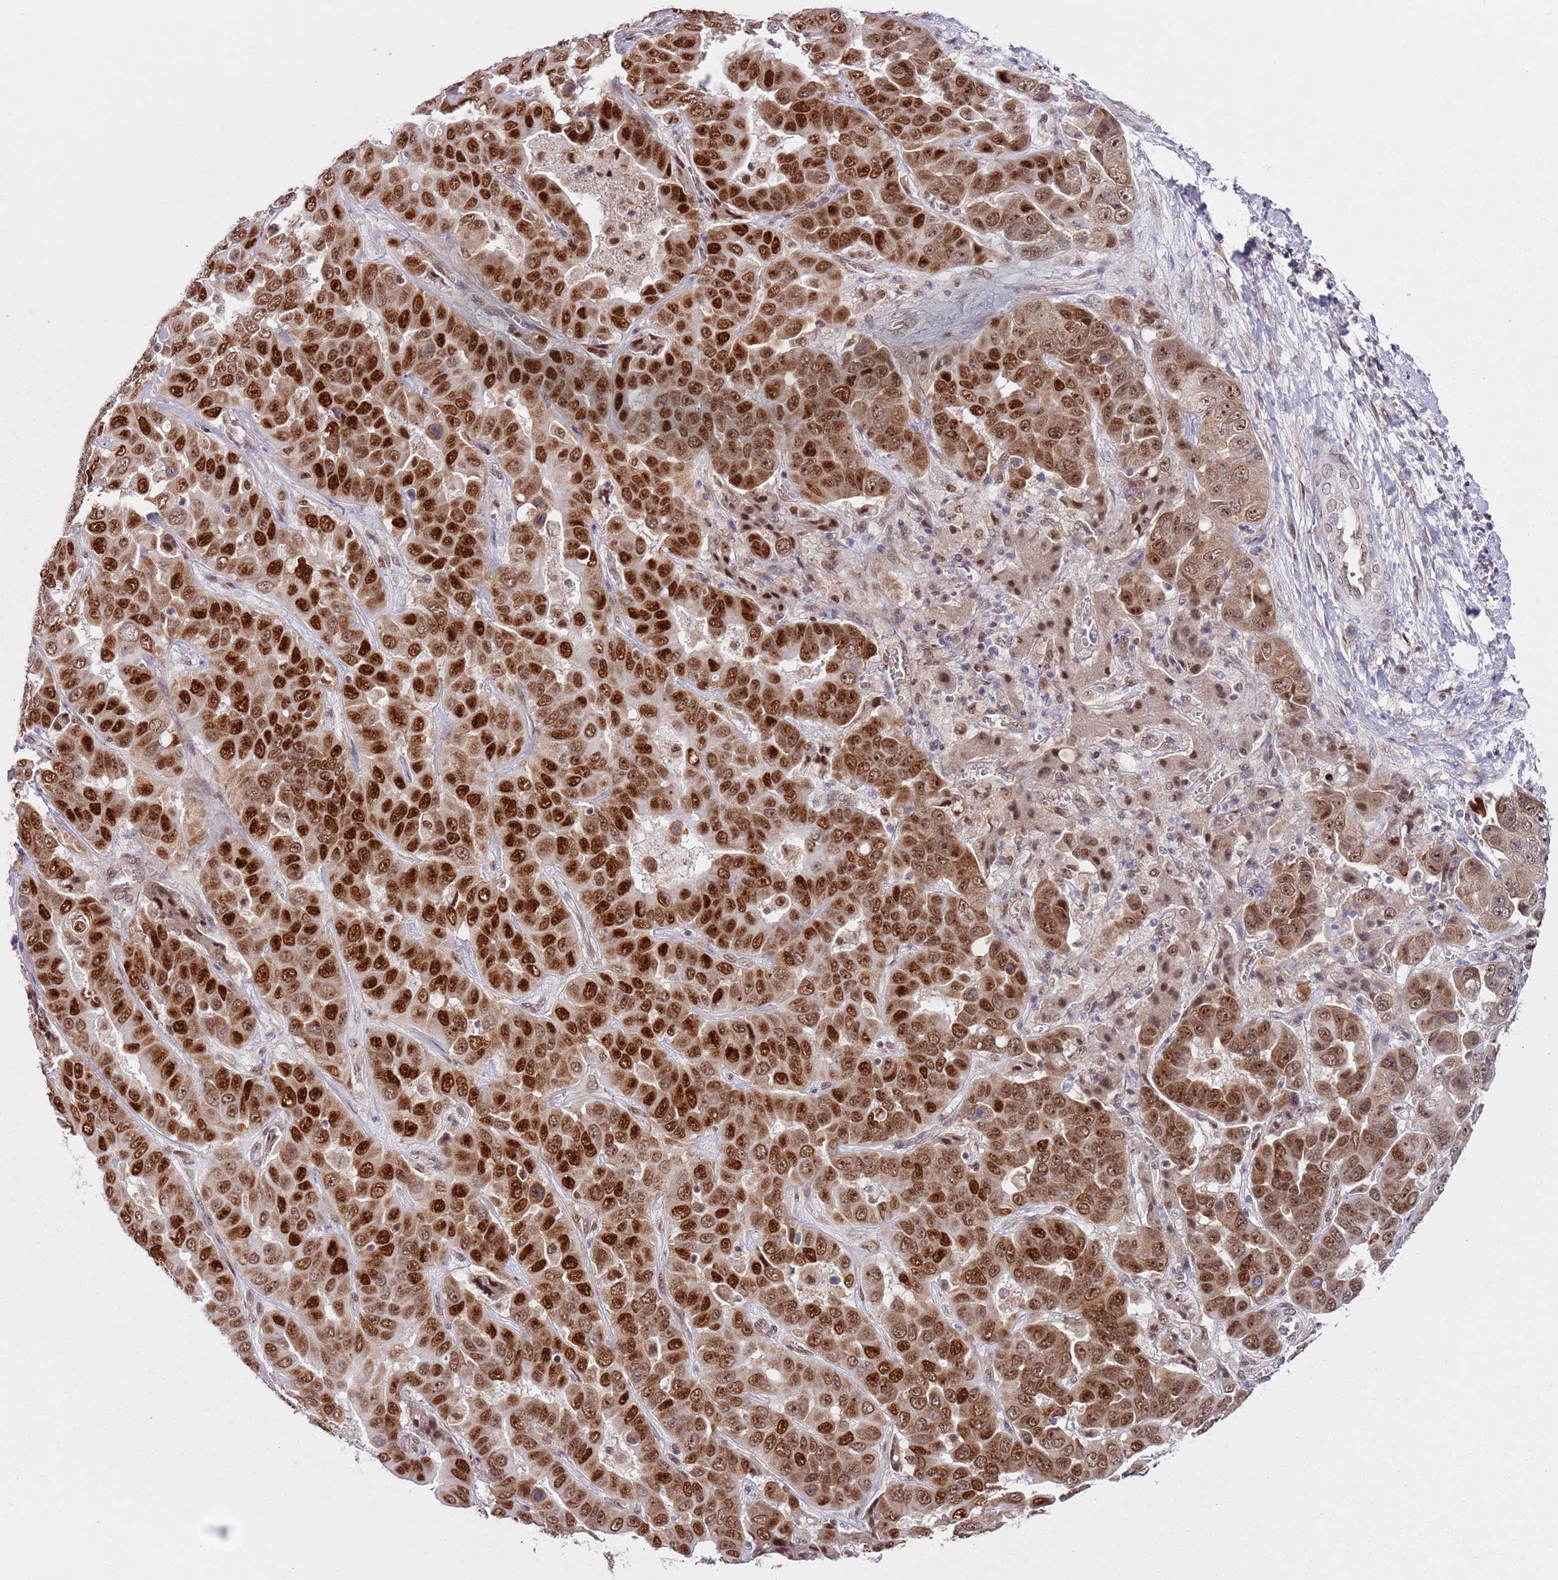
{"staining": {"intensity": "strong", "quantity": ">75%", "location": "nuclear"}, "tissue": "liver cancer", "cell_type": "Tumor cells", "image_type": "cancer", "snomed": [{"axis": "morphology", "description": "Cholangiocarcinoma"}, {"axis": "topography", "description": "Liver"}], "caption": "Strong nuclear protein positivity is seen in about >75% of tumor cells in cholangiocarcinoma (liver).", "gene": "SLC25A32", "patient": {"sex": "female", "age": 52}}